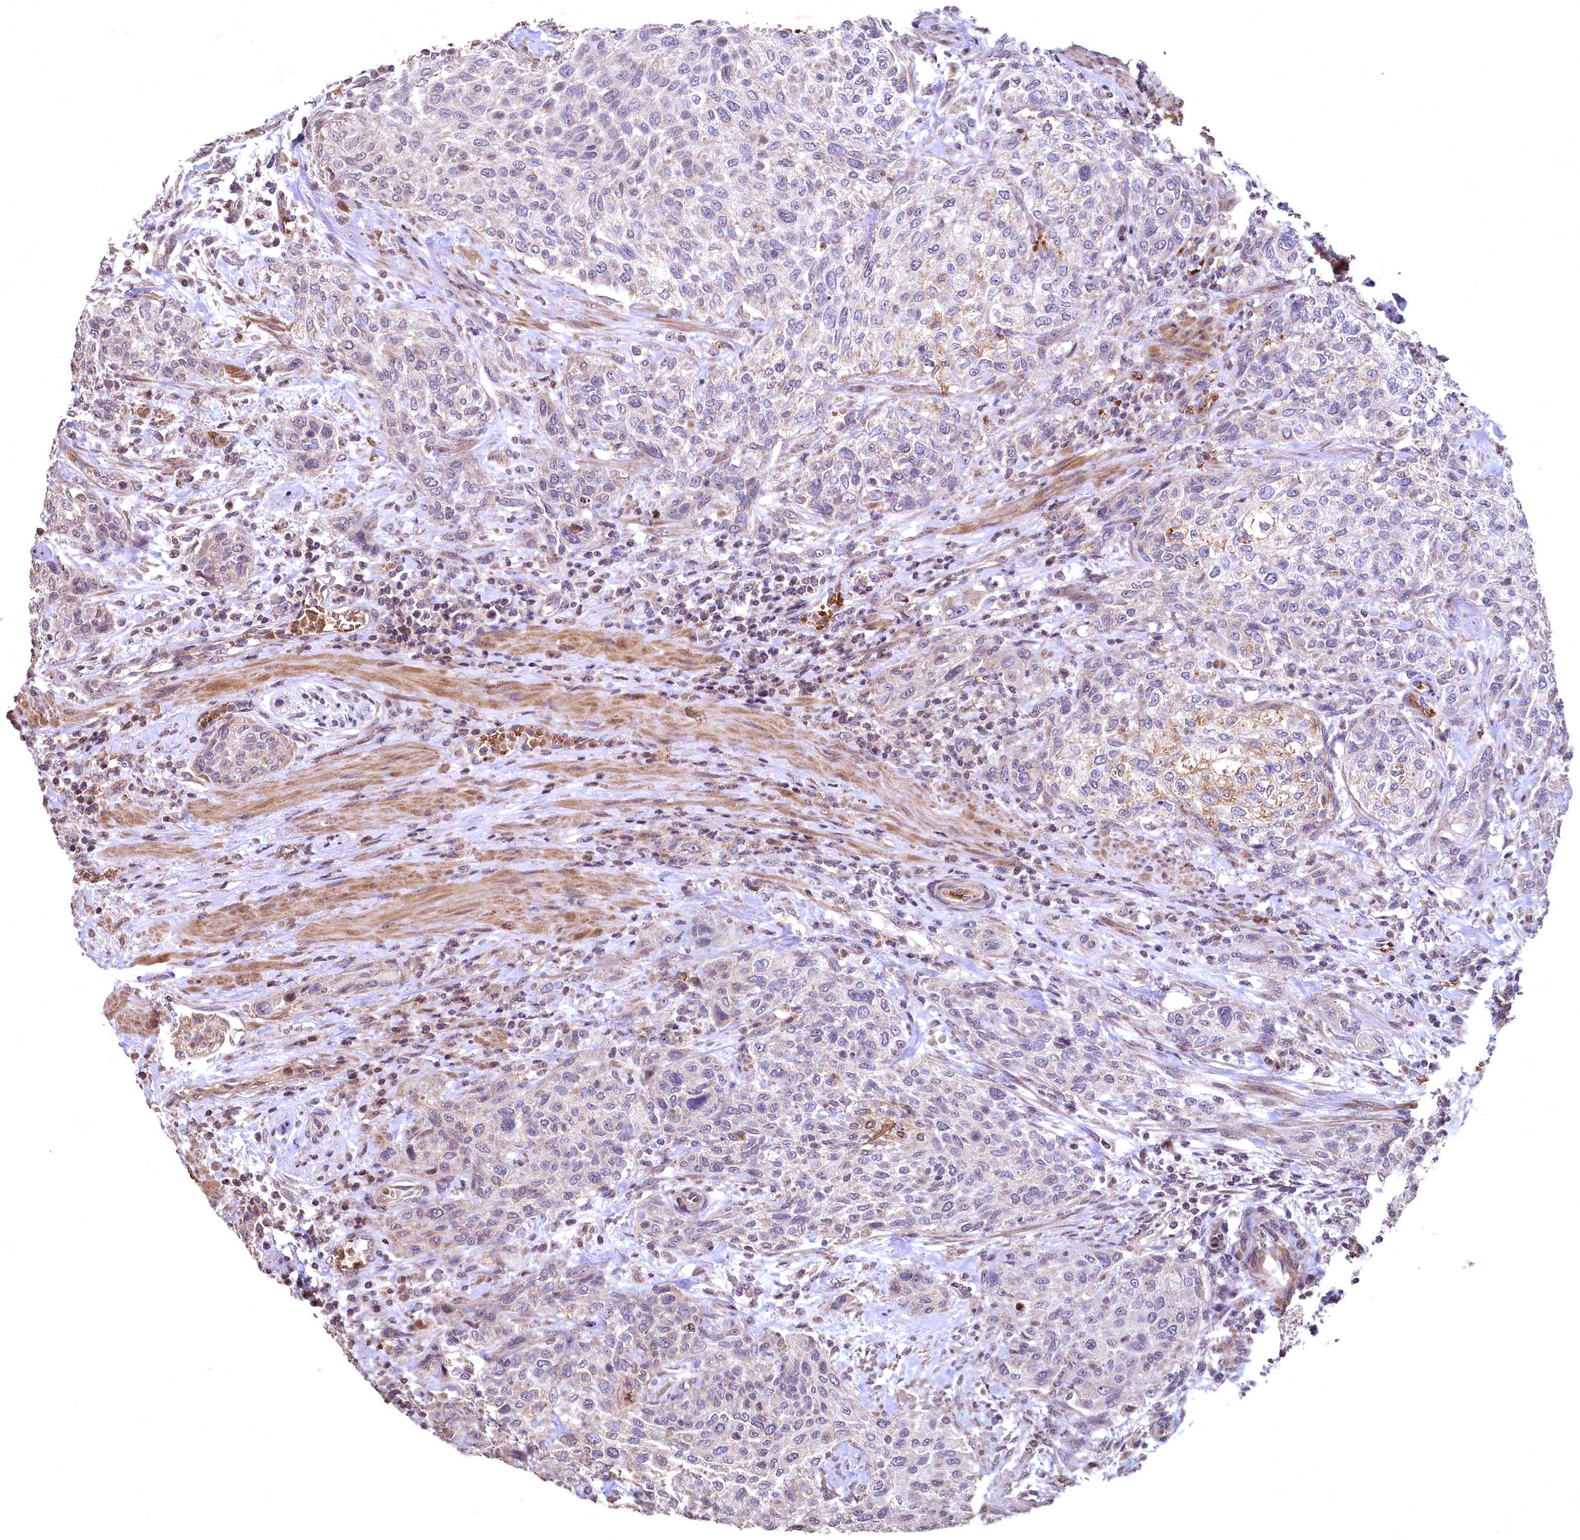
{"staining": {"intensity": "weak", "quantity": "25%-75%", "location": "cytoplasmic/membranous"}, "tissue": "urothelial cancer", "cell_type": "Tumor cells", "image_type": "cancer", "snomed": [{"axis": "morphology", "description": "Normal tissue, NOS"}, {"axis": "morphology", "description": "Urothelial carcinoma, NOS"}, {"axis": "topography", "description": "Urinary bladder"}, {"axis": "topography", "description": "Peripheral nerve tissue"}], "caption": "Immunohistochemical staining of human transitional cell carcinoma shows low levels of weak cytoplasmic/membranous expression in approximately 25%-75% of tumor cells. (DAB IHC, brown staining for protein, blue staining for nuclei).", "gene": "SPTA1", "patient": {"sex": "male", "age": 35}}